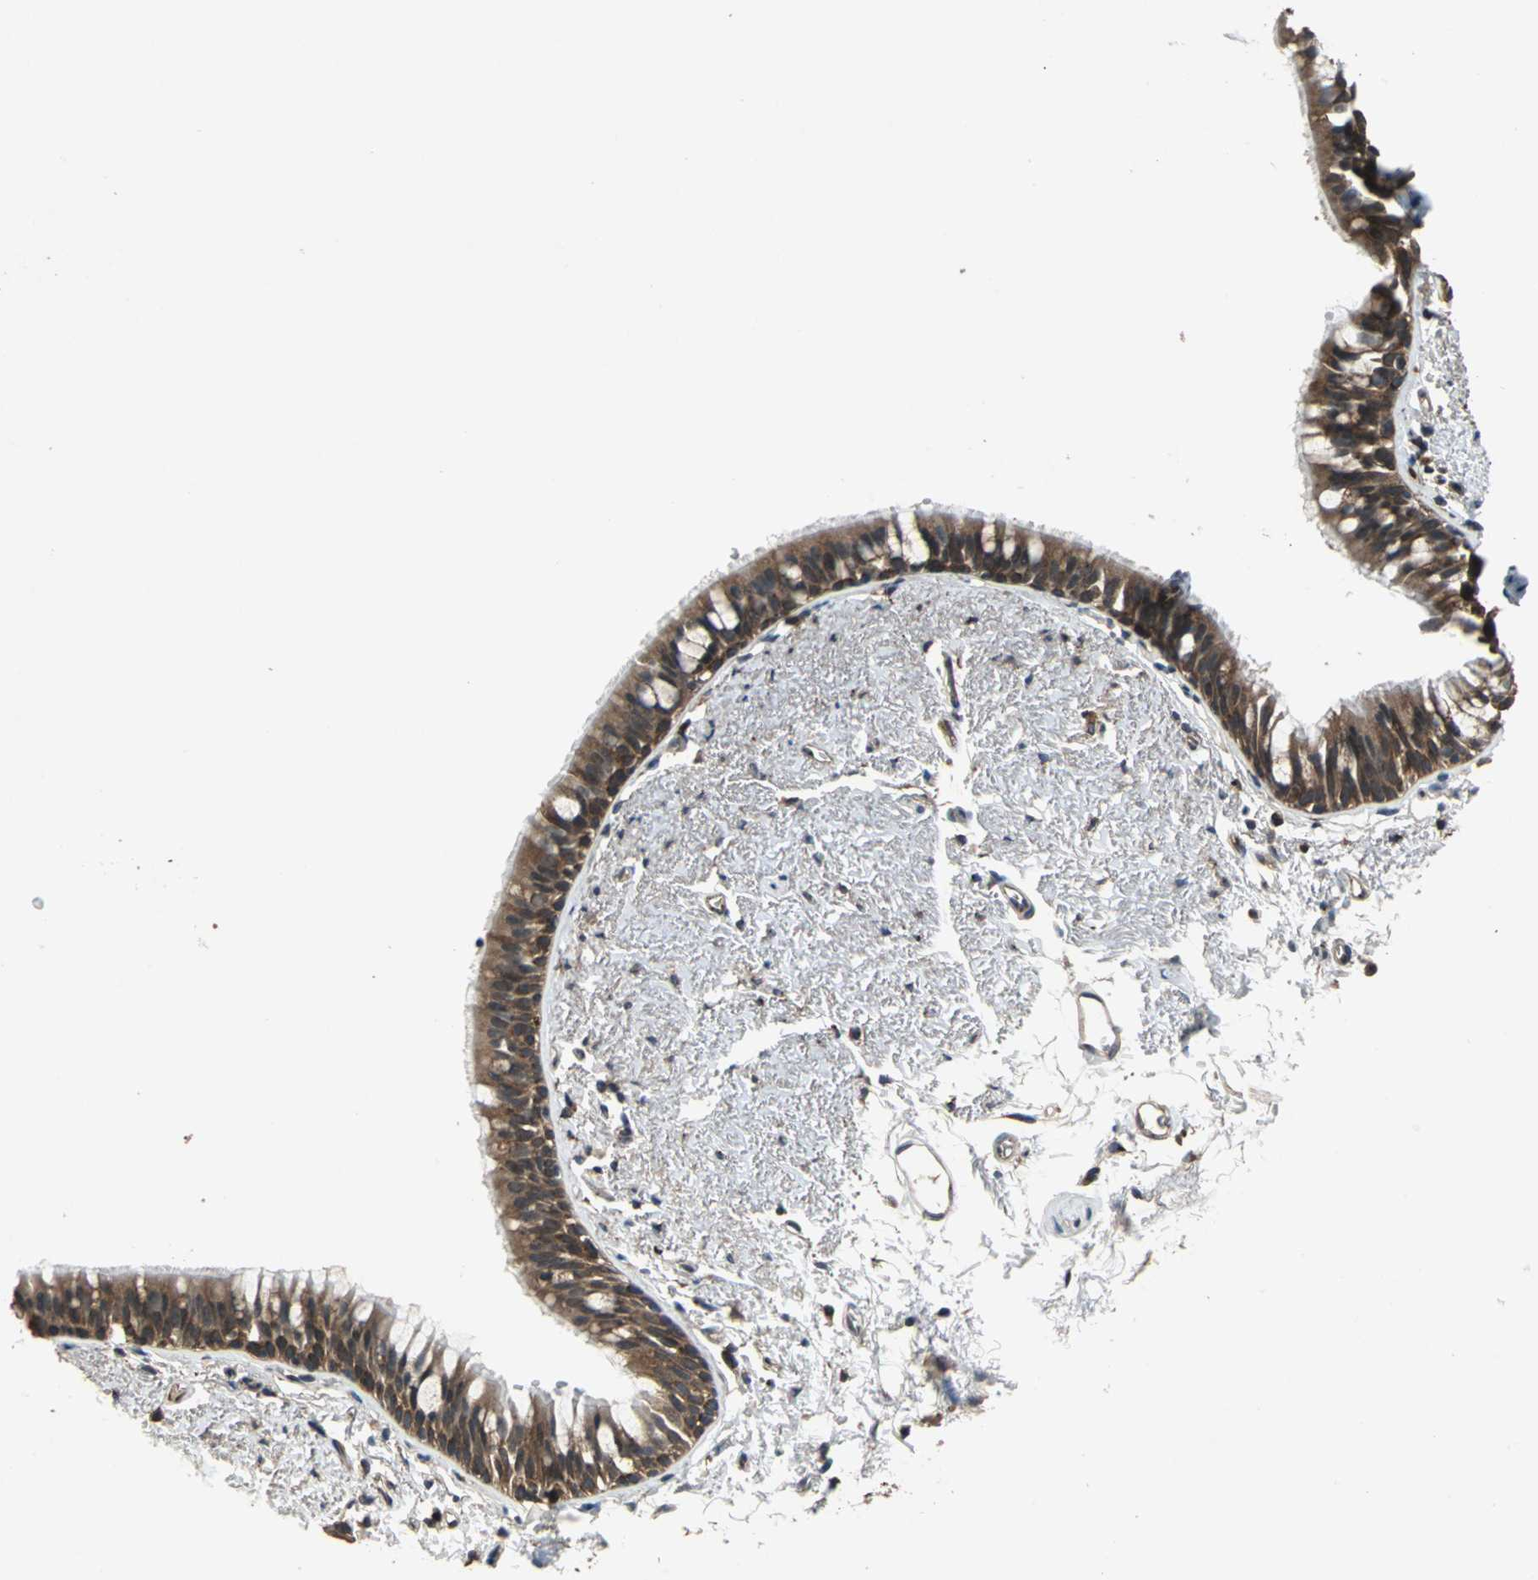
{"staining": {"intensity": "strong", "quantity": ">75%", "location": "cytoplasmic/membranous,nuclear"}, "tissue": "bronchus", "cell_type": "Respiratory epithelial cells", "image_type": "normal", "snomed": [{"axis": "morphology", "description": "Normal tissue, NOS"}, {"axis": "topography", "description": "Bronchus"}], "caption": "DAB (3,3'-diaminobenzidine) immunohistochemical staining of normal bronchus displays strong cytoplasmic/membranous,nuclear protein expression in about >75% of respiratory epithelial cells.", "gene": "NFKBIE", "patient": {"sex": "female", "age": 73}}